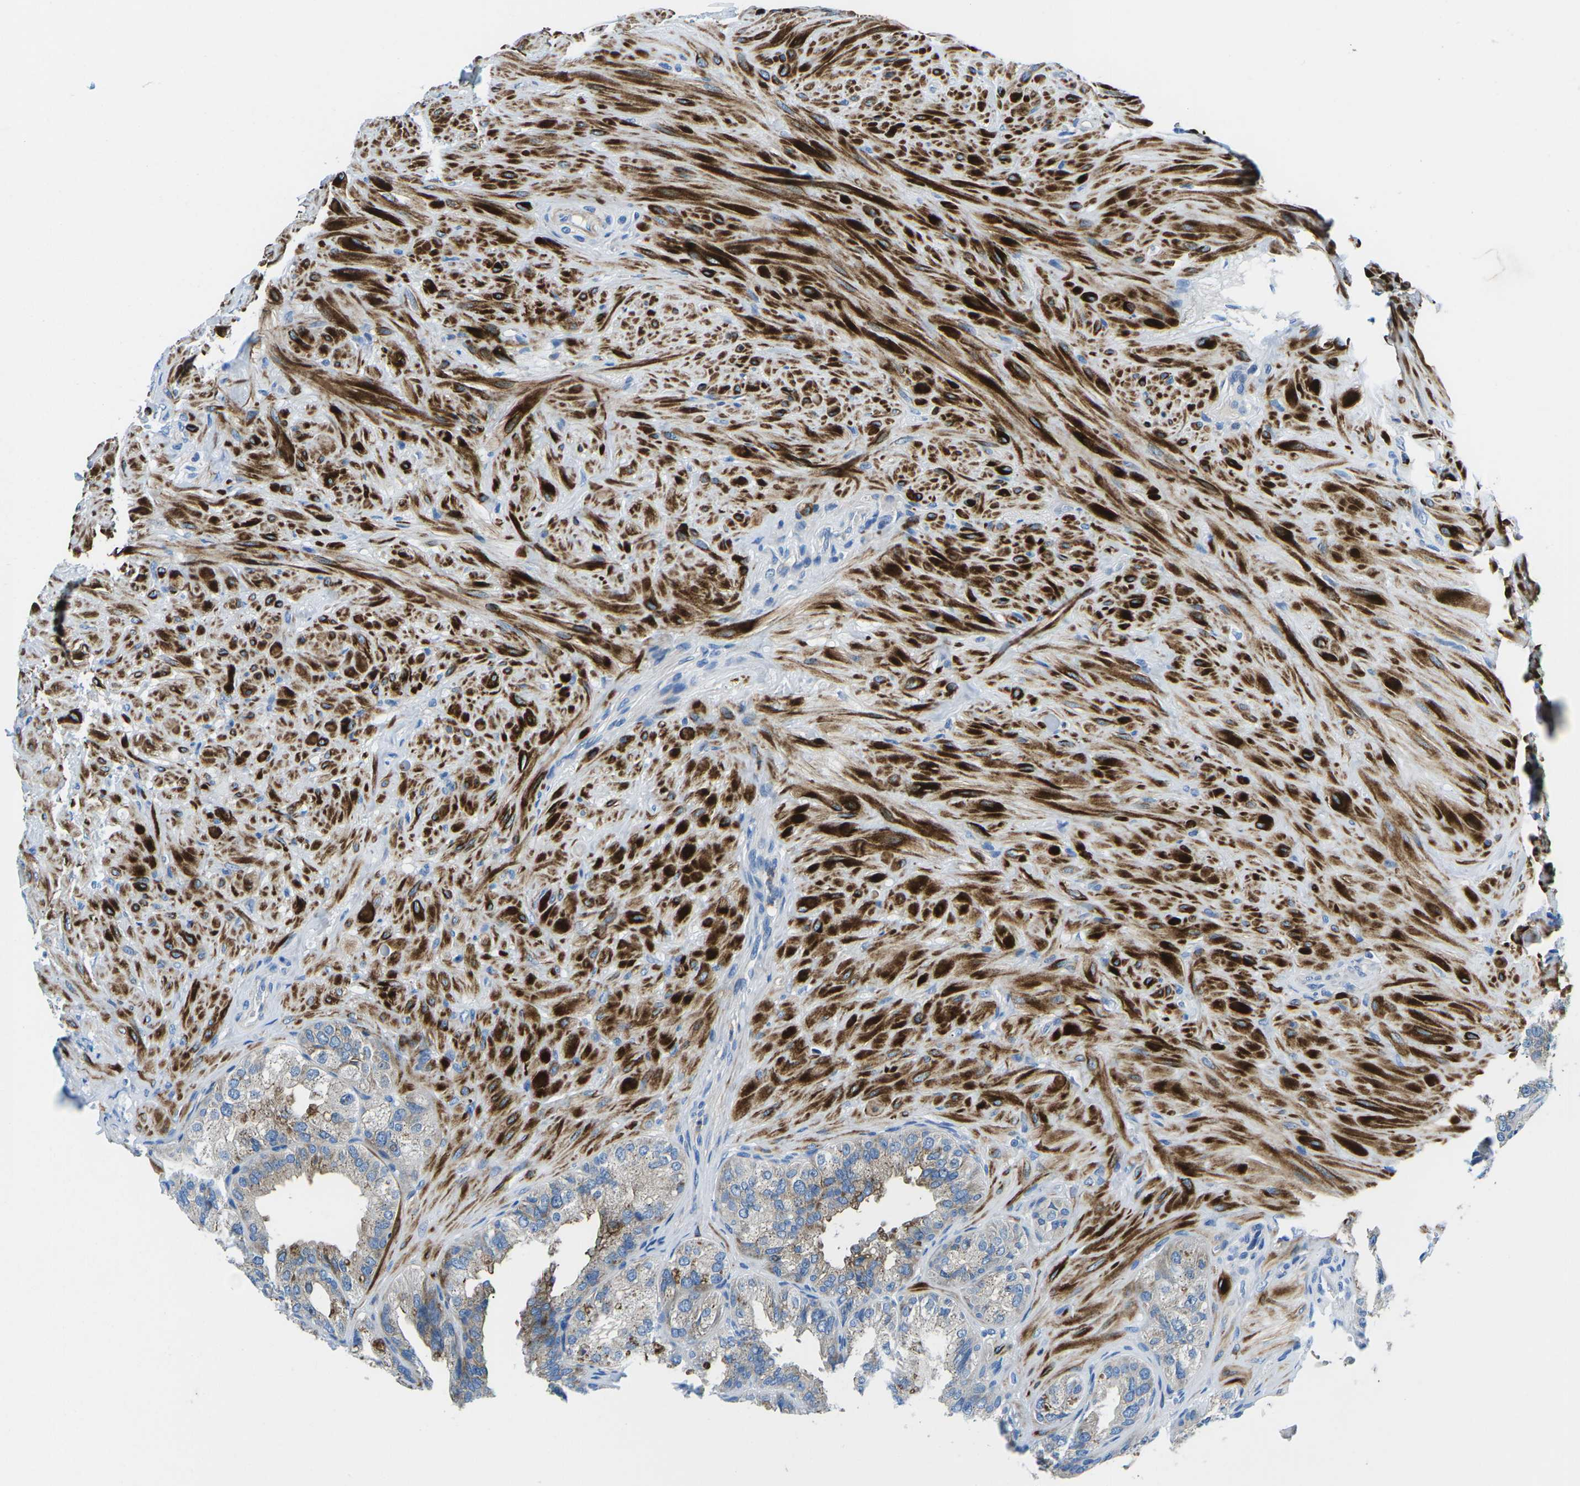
{"staining": {"intensity": "moderate", "quantity": "25%-75%", "location": "cytoplasmic/membranous"}, "tissue": "seminal vesicle", "cell_type": "Glandular cells", "image_type": "normal", "snomed": [{"axis": "morphology", "description": "Normal tissue, NOS"}, {"axis": "topography", "description": "Seminal veicle"}], "caption": "Immunohistochemistry (IHC) (DAB) staining of normal seminal vesicle shows moderate cytoplasmic/membranous protein positivity in about 25%-75% of glandular cells.", "gene": "MC4R", "patient": {"sex": "male", "age": 68}}